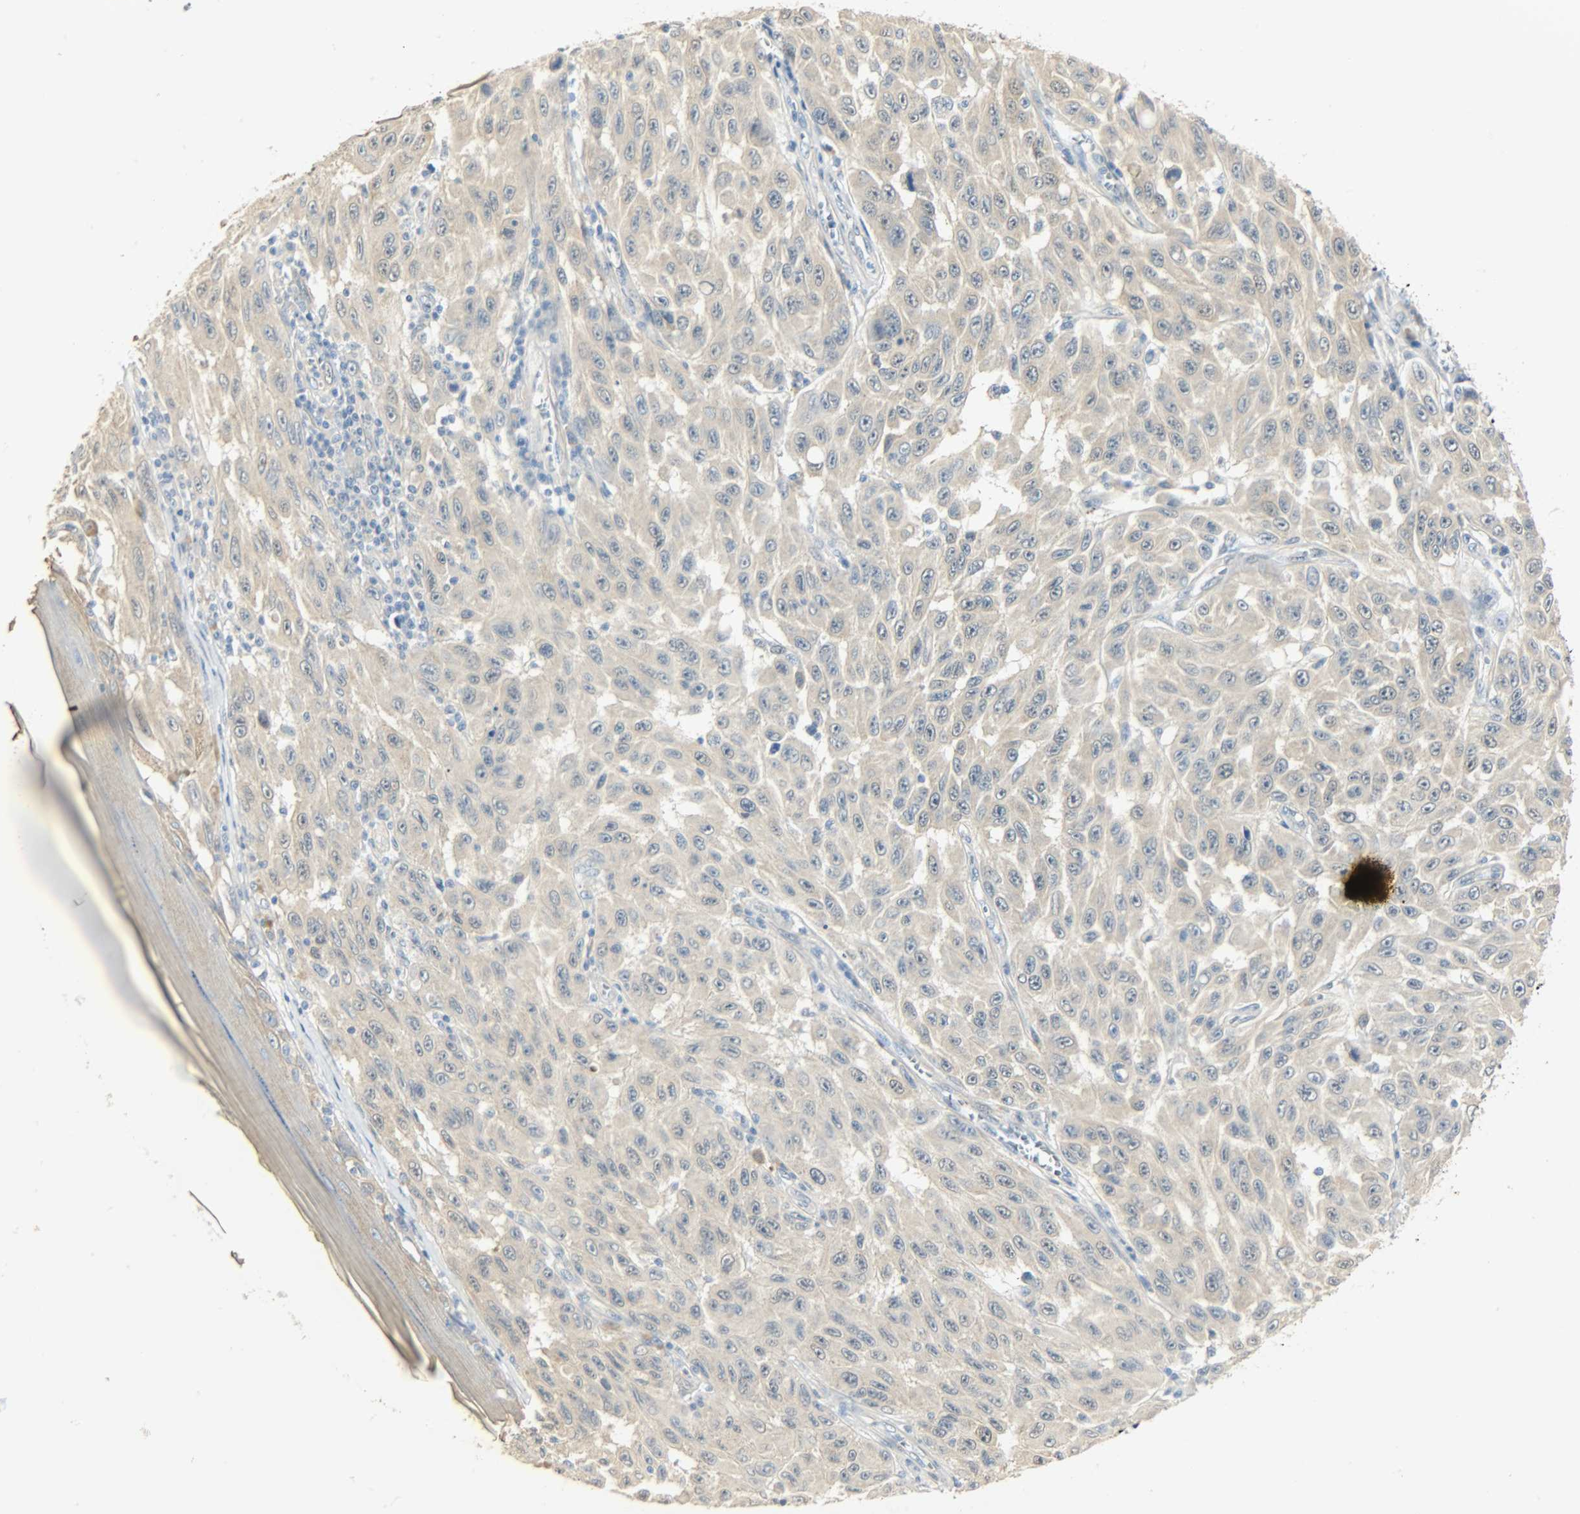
{"staining": {"intensity": "weak", "quantity": "25%-75%", "location": "cytoplasmic/membranous"}, "tissue": "melanoma", "cell_type": "Tumor cells", "image_type": "cancer", "snomed": [{"axis": "morphology", "description": "Malignant melanoma, NOS"}, {"axis": "topography", "description": "Skin"}], "caption": "Brown immunohistochemical staining in melanoma shows weak cytoplasmic/membranous expression in approximately 25%-75% of tumor cells.", "gene": "USP13", "patient": {"sex": "male", "age": 30}}